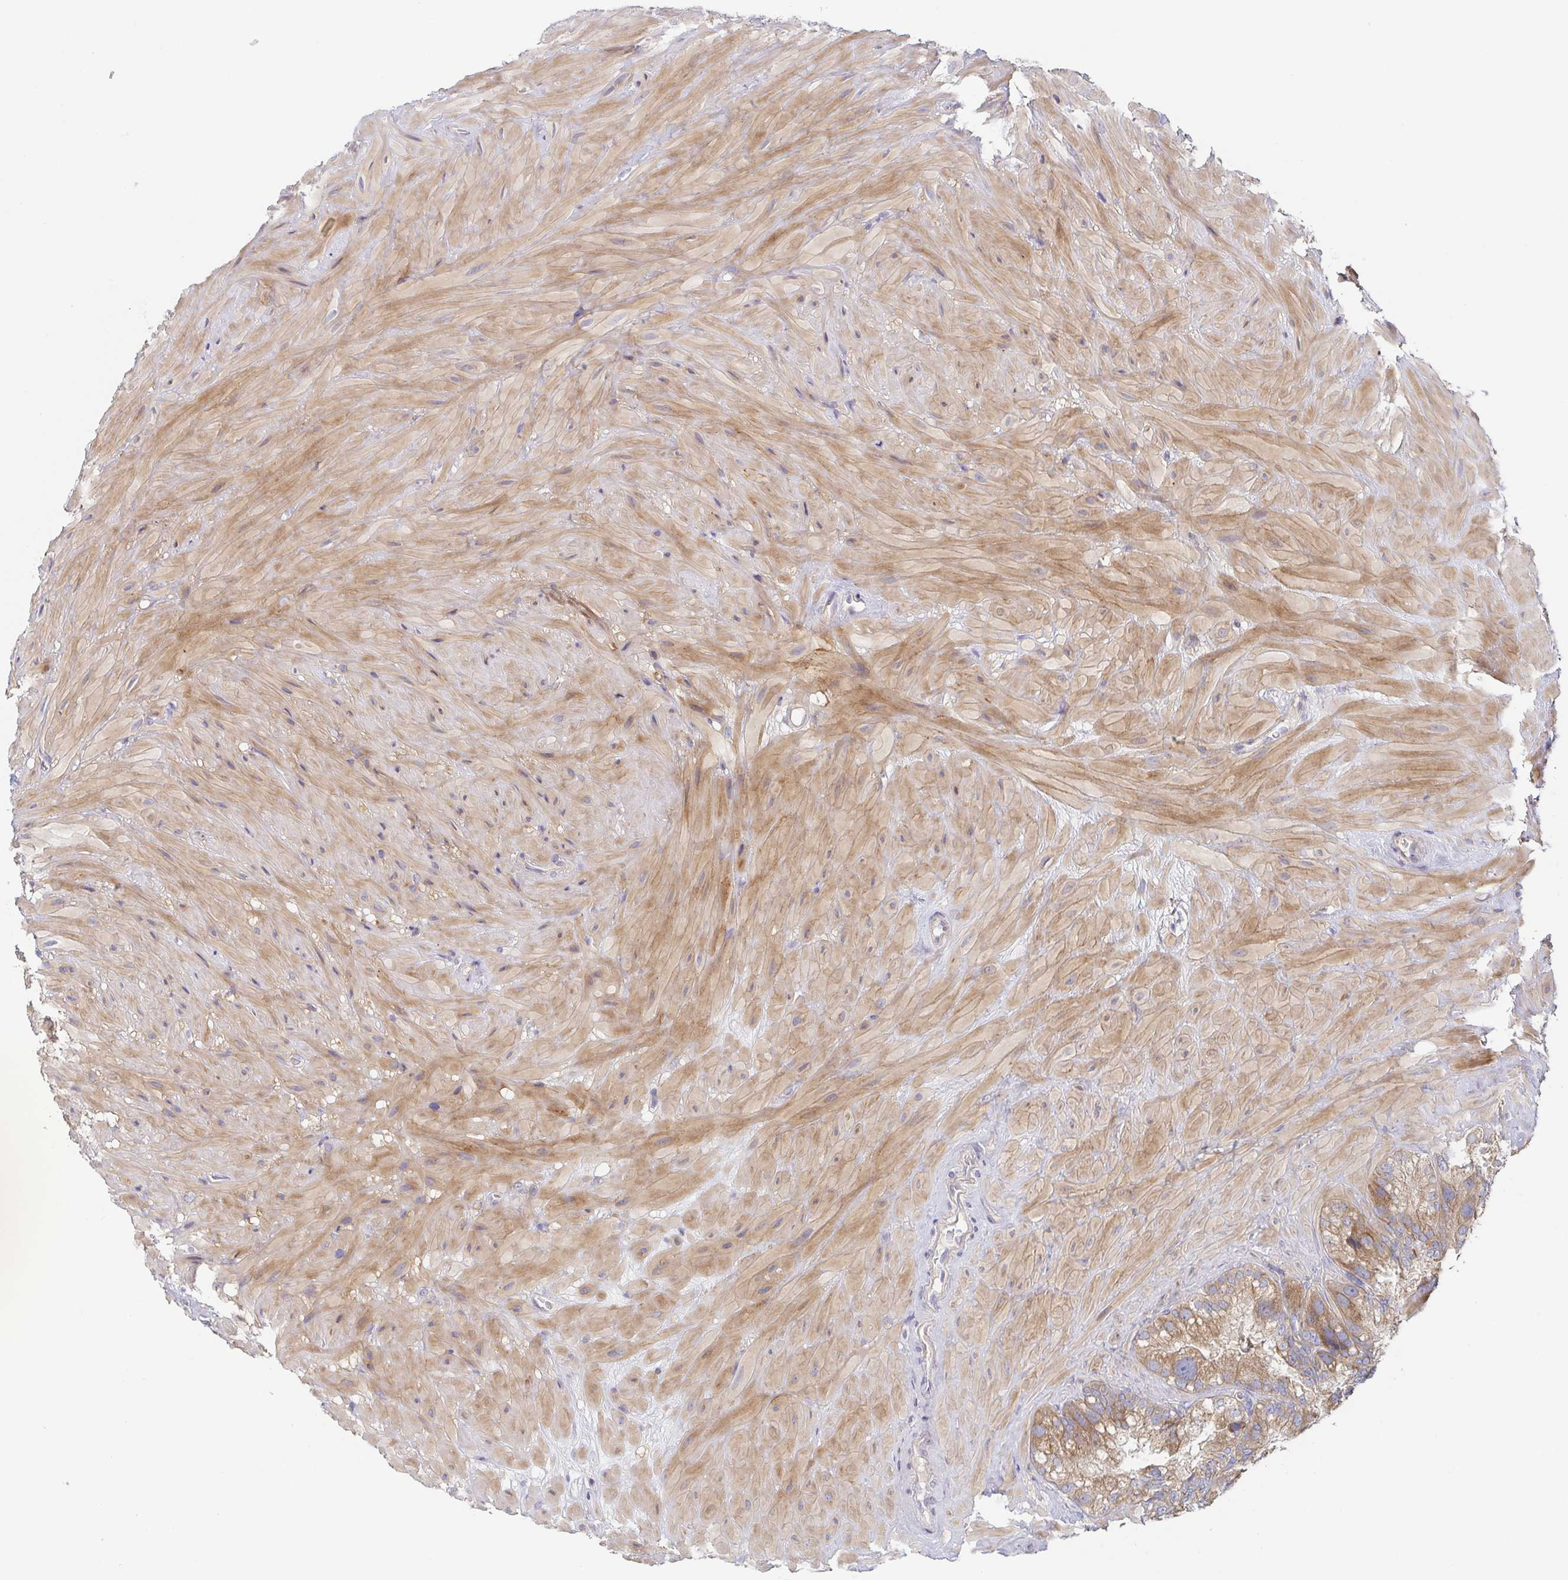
{"staining": {"intensity": "moderate", "quantity": ">75%", "location": "cytoplasmic/membranous"}, "tissue": "seminal vesicle", "cell_type": "Glandular cells", "image_type": "normal", "snomed": [{"axis": "morphology", "description": "Normal tissue, NOS"}, {"axis": "topography", "description": "Seminal veicle"}], "caption": "Immunohistochemistry (DAB (3,3'-diaminobenzidine)) staining of benign human seminal vesicle displays moderate cytoplasmic/membranous protein staining in approximately >75% of glandular cells. (DAB IHC, brown staining for protein, blue staining for nuclei).", "gene": "TUFT1", "patient": {"sex": "male", "age": 60}}